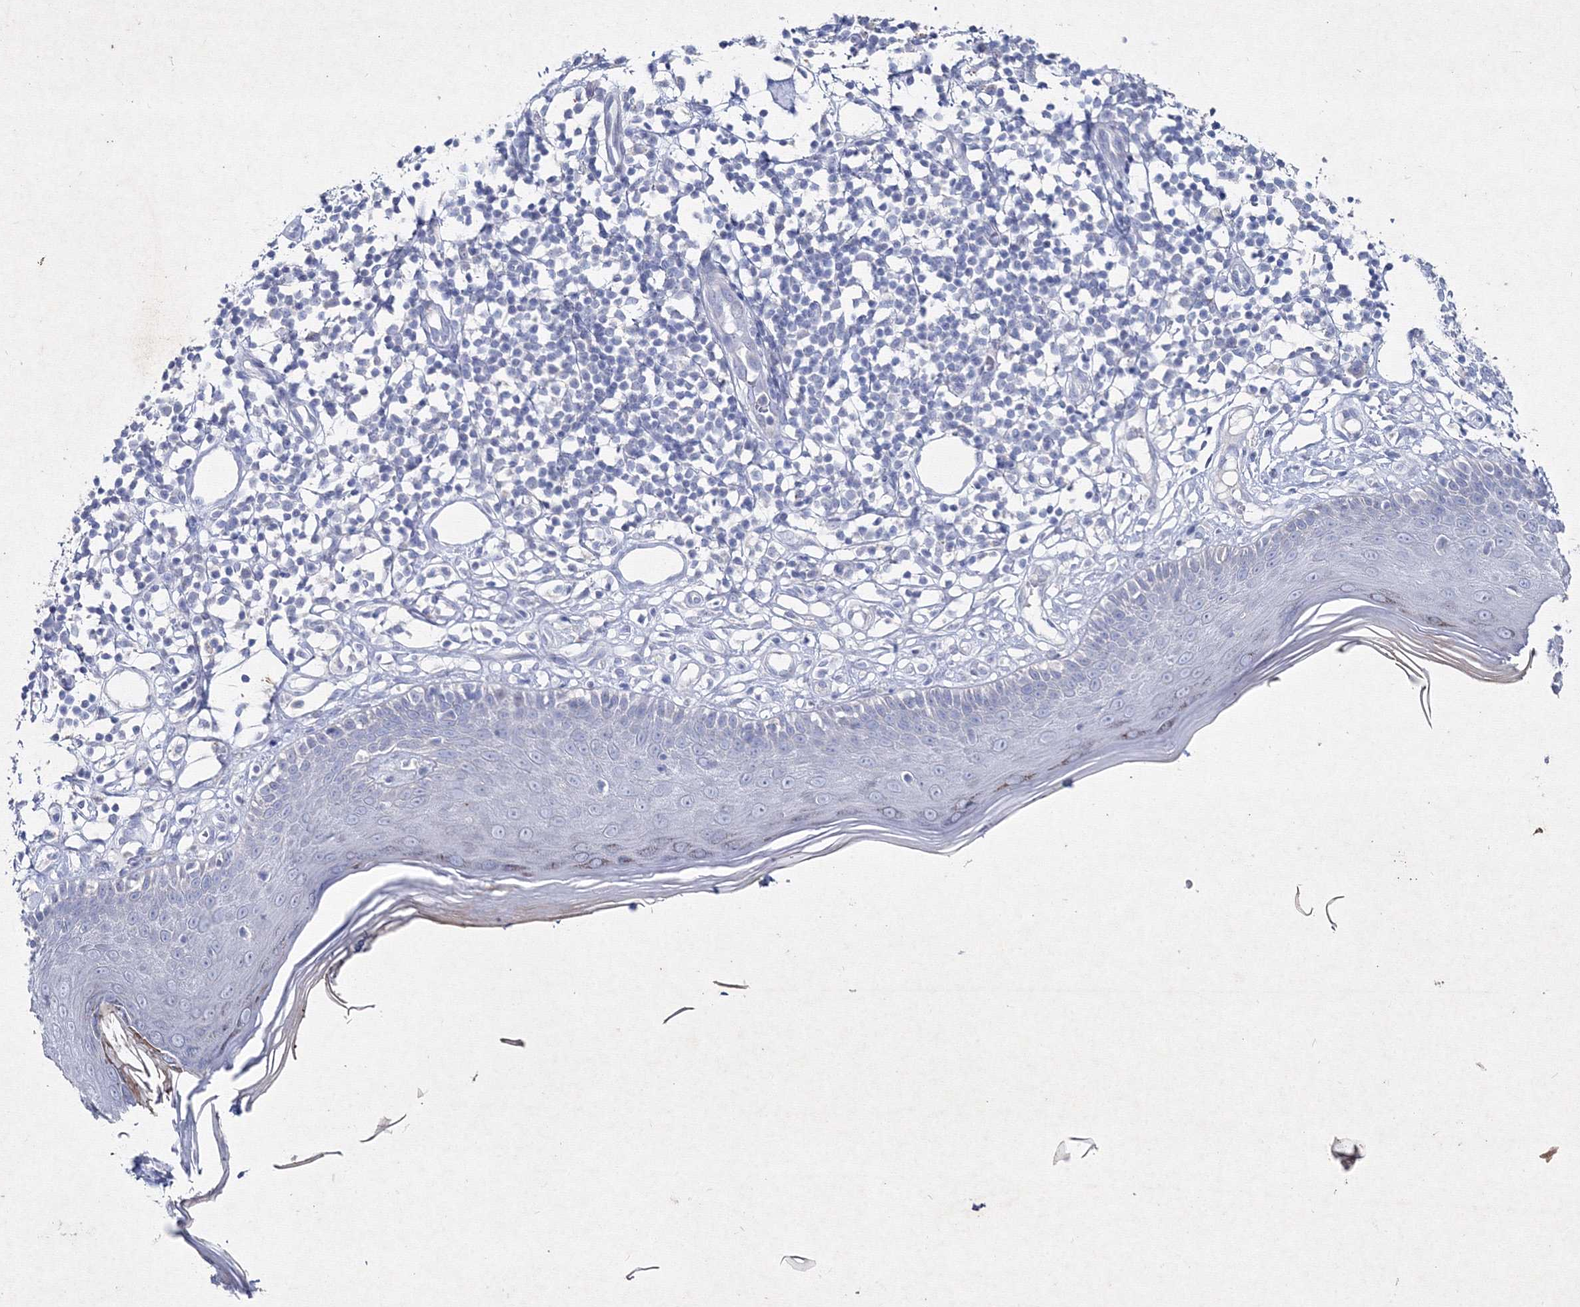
{"staining": {"intensity": "negative", "quantity": "none", "location": "none"}, "tissue": "skin cancer", "cell_type": "Tumor cells", "image_type": "cancer", "snomed": [{"axis": "morphology", "description": "Basal cell carcinoma"}, {"axis": "topography", "description": "Skin"}], "caption": "The photomicrograph shows no staining of tumor cells in skin cancer. Nuclei are stained in blue.", "gene": "SMIM29", "patient": {"sex": "female", "age": 64}}